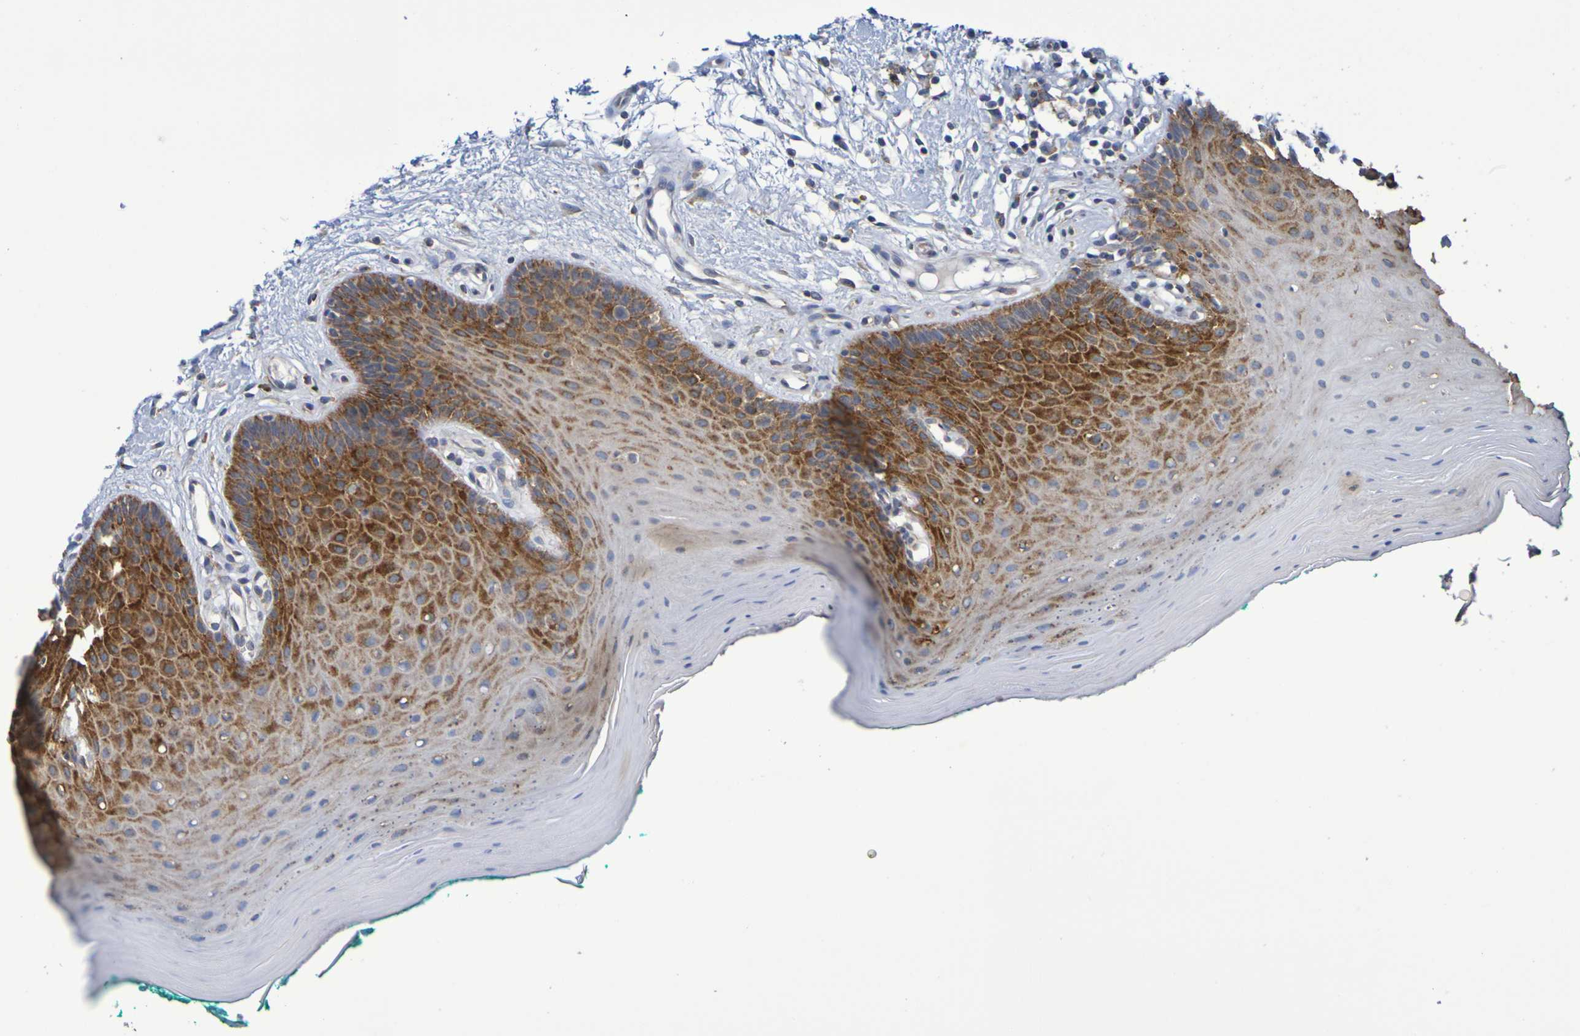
{"staining": {"intensity": "strong", "quantity": "25%-75%", "location": "cytoplasmic/membranous"}, "tissue": "oral mucosa", "cell_type": "Squamous epithelial cells", "image_type": "normal", "snomed": [{"axis": "morphology", "description": "Normal tissue, NOS"}, {"axis": "topography", "description": "Skeletal muscle"}, {"axis": "topography", "description": "Oral tissue"}], "caption": "A high-resolution photomicrograph shows immunohistochemistry staining of benign oral mucosa, which exhibits strong cytoplasmic/membranous staining in about 25%-75% of squamous epithelial cells.", "gene": "CHRNB1", "patient": {"sex": "male", "age": 58}}